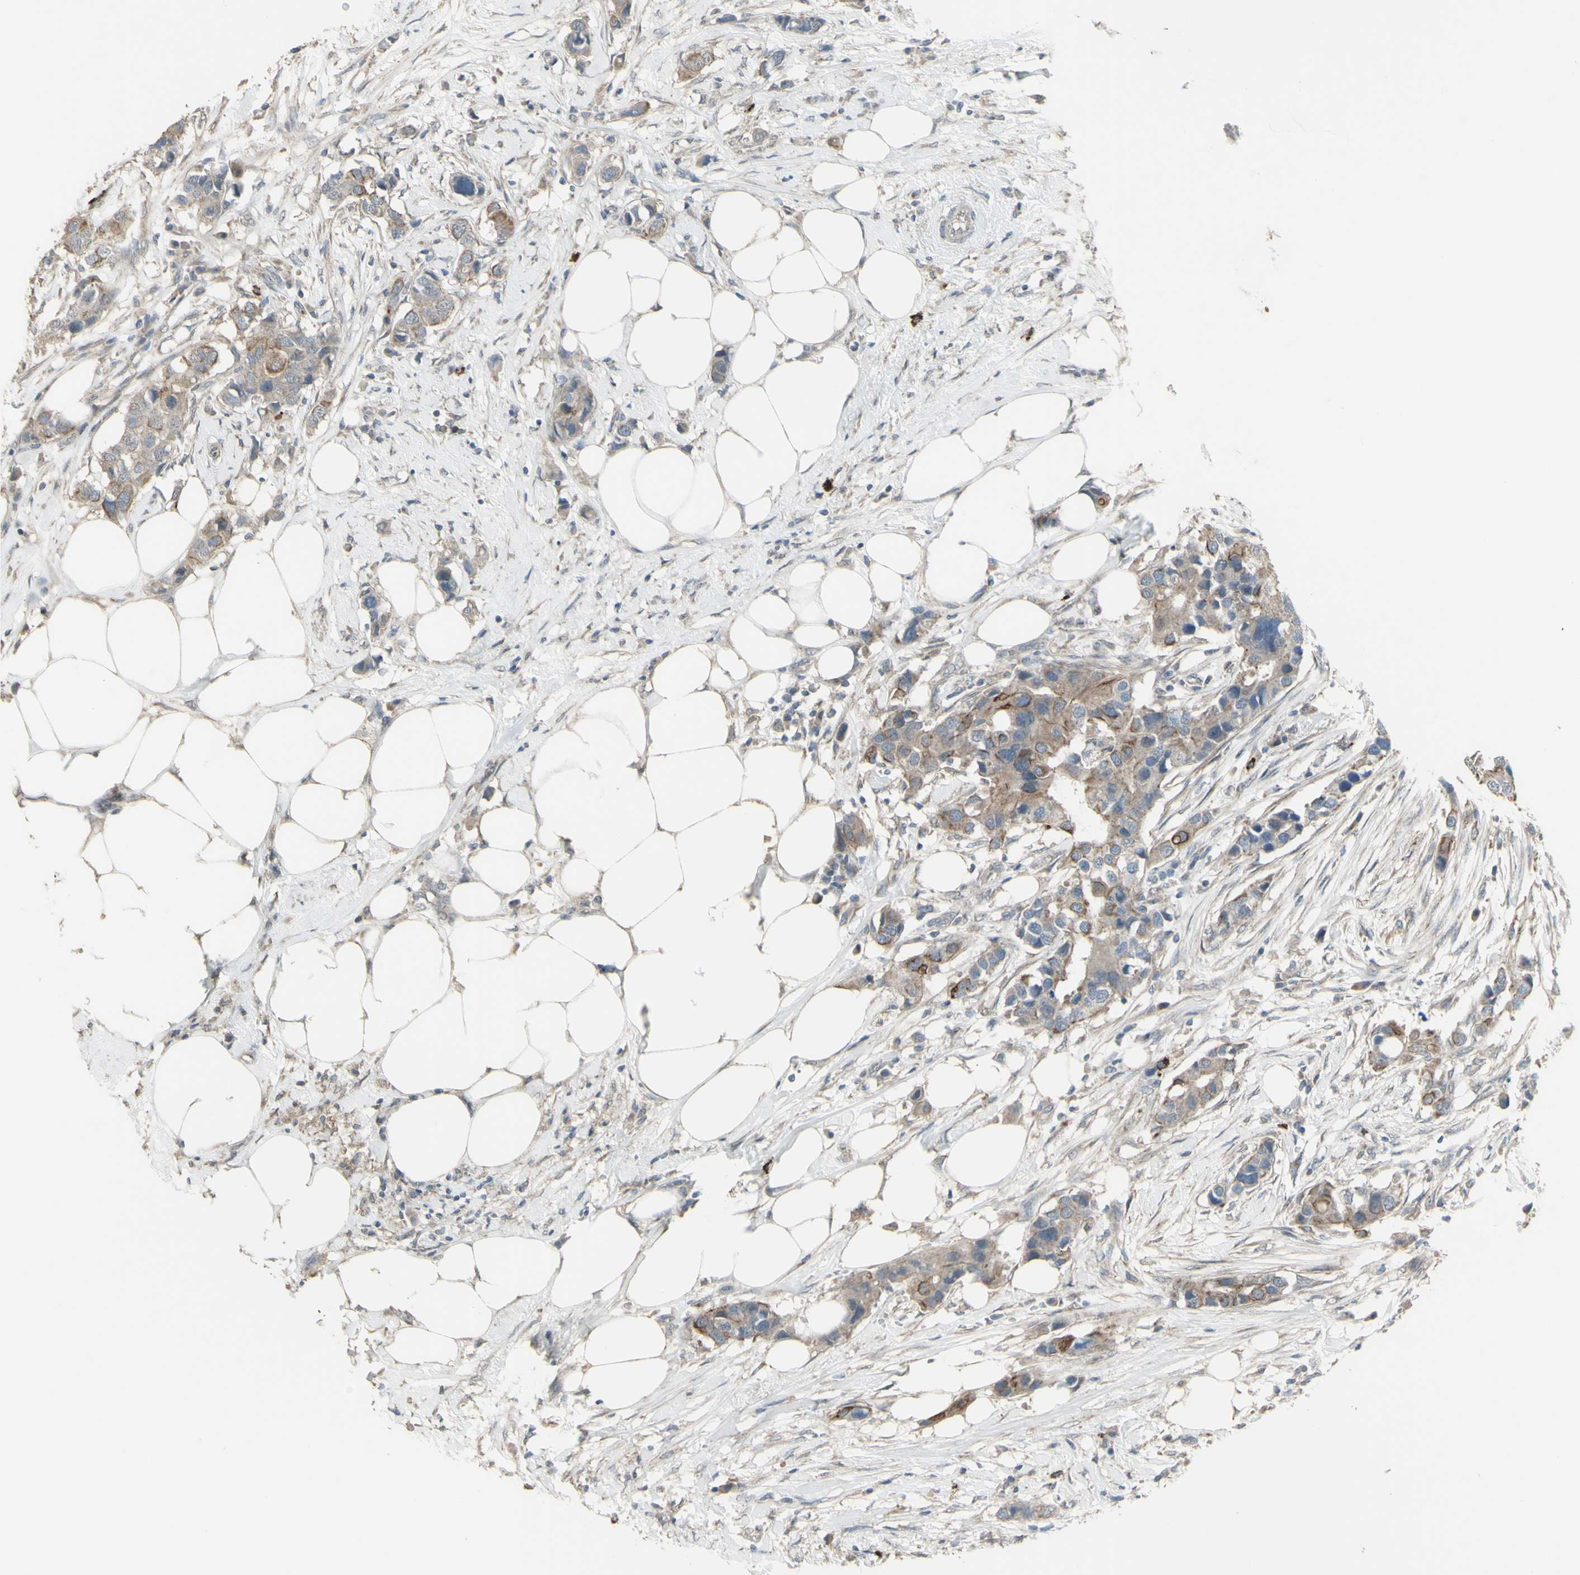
{"staining": {"intensity": "weak", "quantity": ">75%", "location": "cytoplasmic/membranous"}, "tissue": "breast cancer", "cell_type": "Tumor cells", "image_type": "cancer", "snomed": [{"axis": "morphology", "description": "Normal tissue, NOS"}, {"axis": "morphology", "description": "Duct carcinoma"}, {"axis": "topography", "description": "Breast"}], "caption": "The photomicrograph reveals immunohistochemical staining of breast cancer (infiltrating ductal carcinoma). There is weak cytoplasmic/membranous staining is appreciated in about >75% of tumor cells.", "gene": "GRAMD1B", "patient": {"sex": "female", "age": 50}}